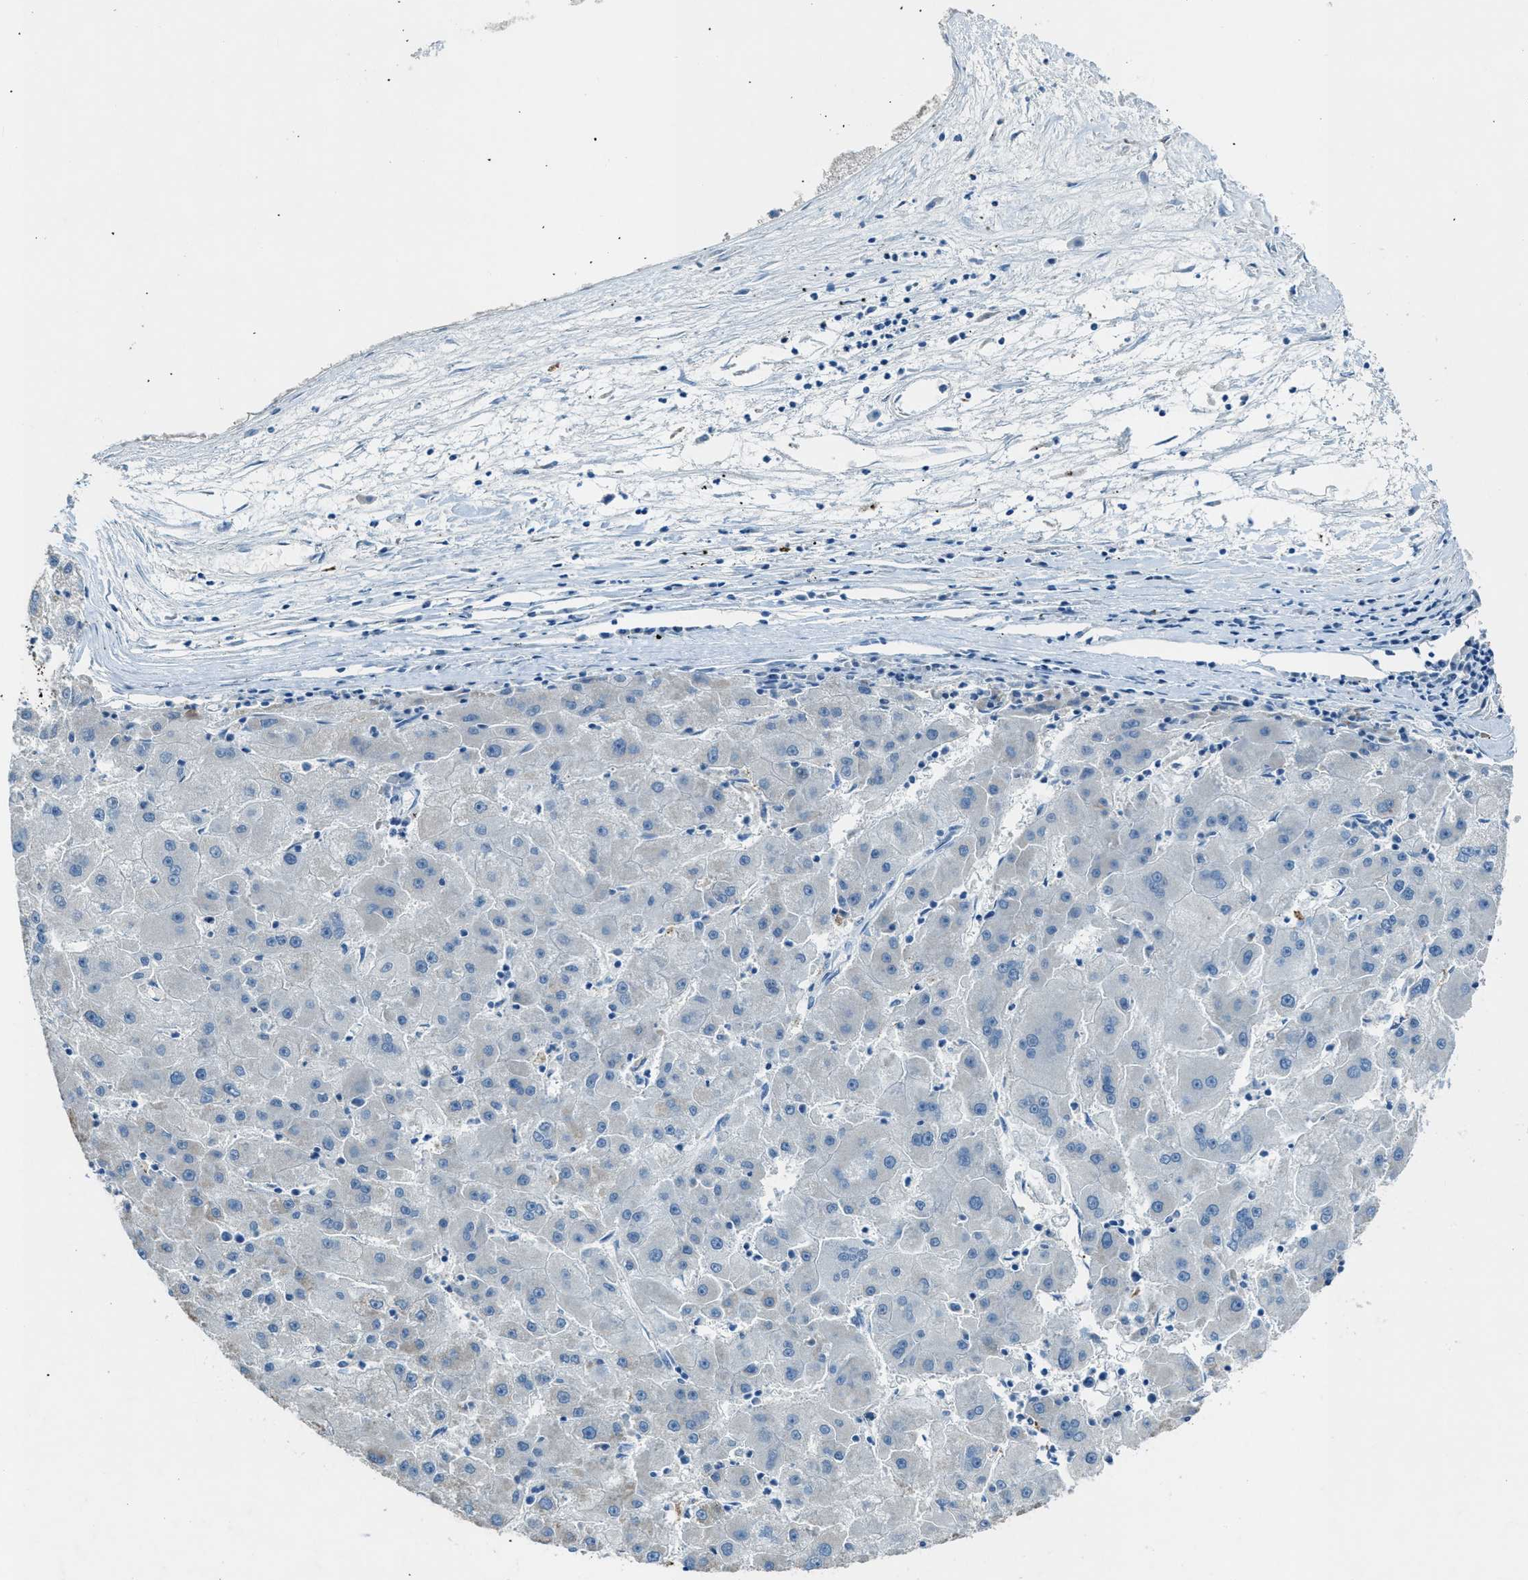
{"staining": {"intensity": "negative", "quantity": "none", "location": "none"}, "tissue": "liver cancer", "cell_type": "Tumor cells", "image_type": "cancer", "snomed": [{"axis": "morphology", "description": "Carcinoma, Hepatocellular, NOS"}, {"axis": "topography", "description": "Liver"}], "caption": "Liver cancer stained for a protein using IHC demonstrates no expression tumor cells.", "gene": "CDON", "patient": {"sex": "male", "age": 72}}